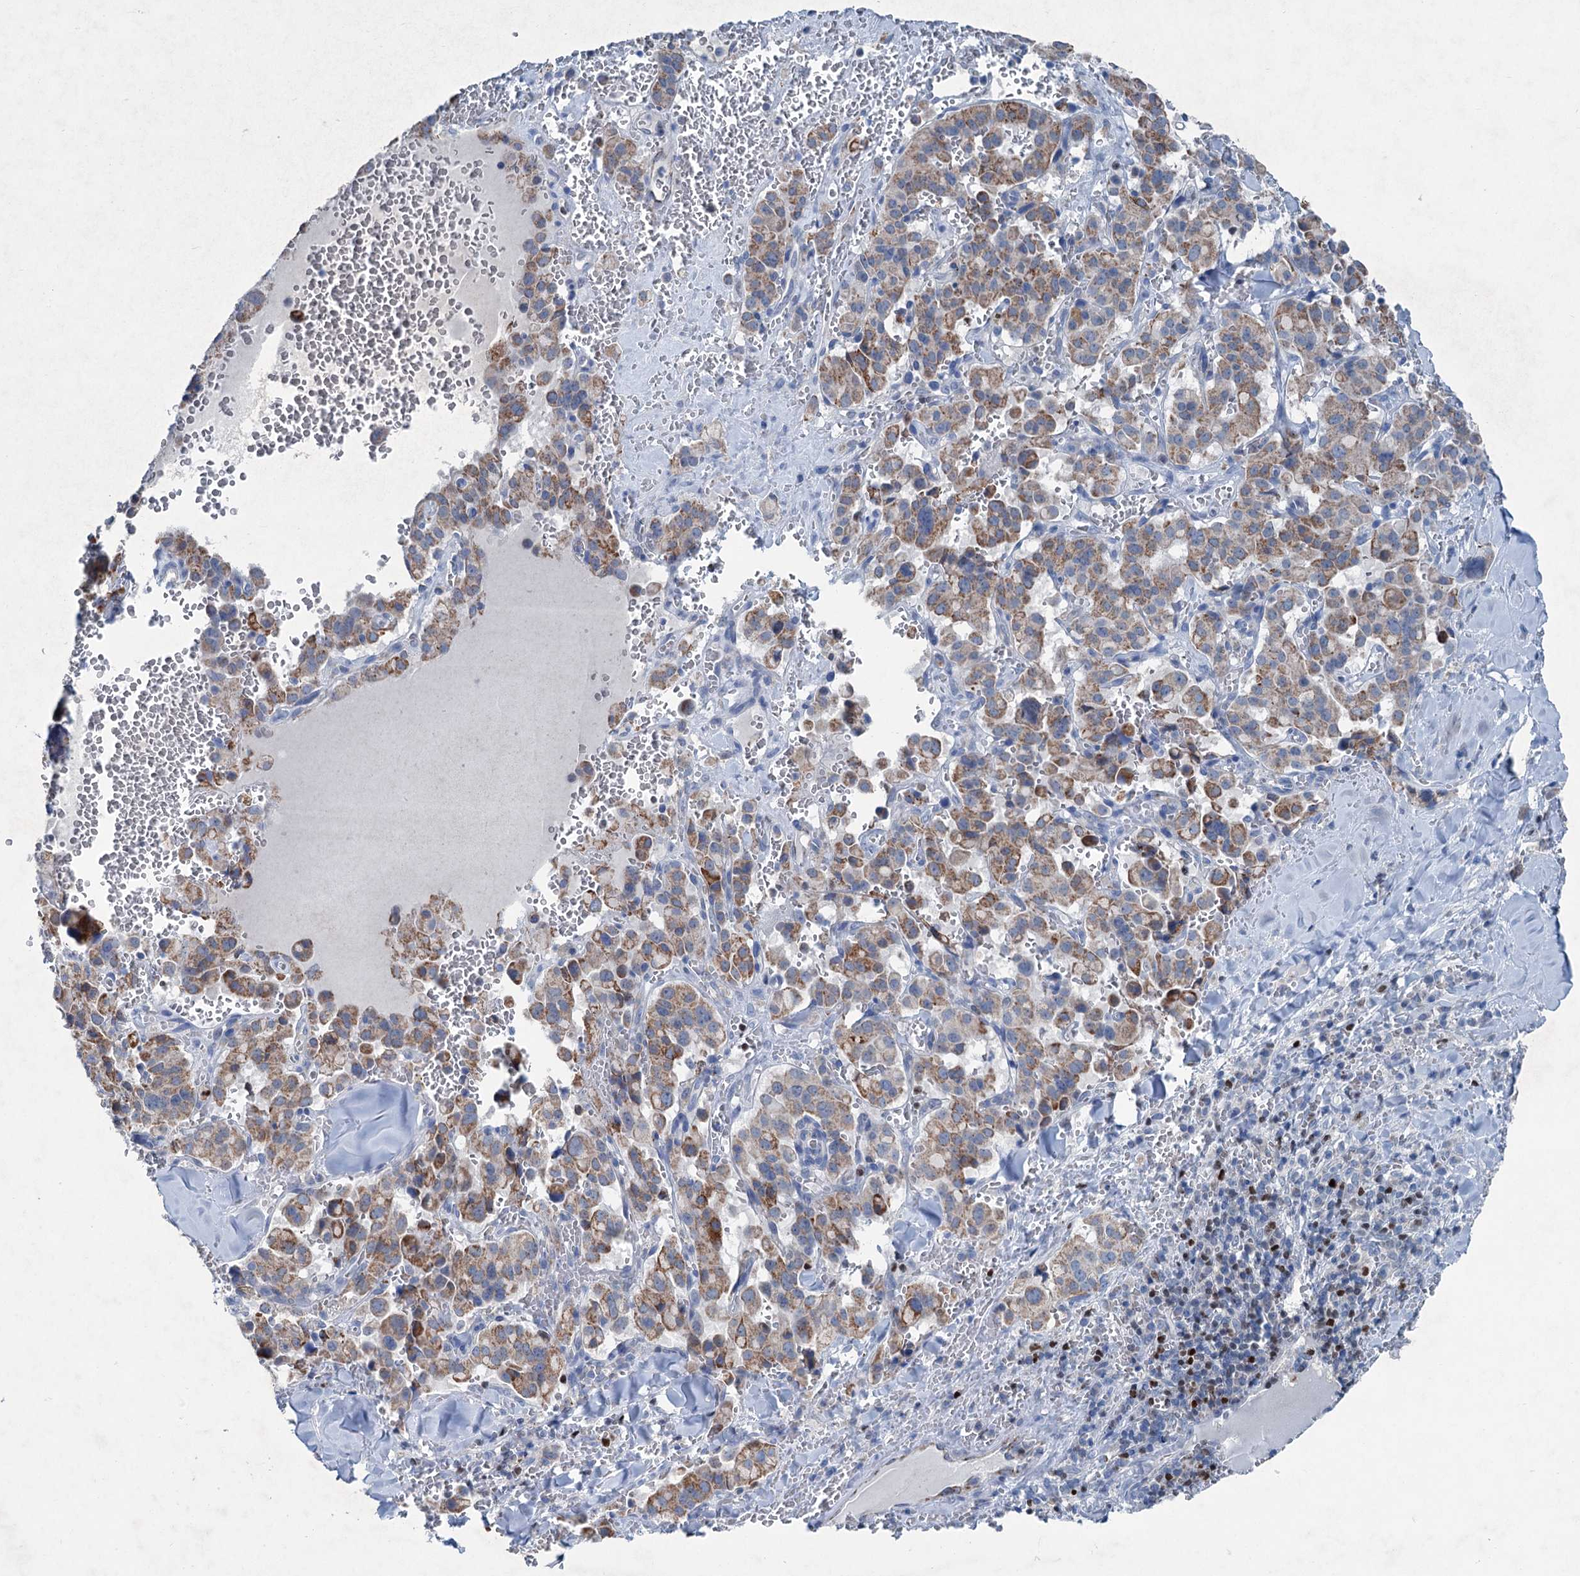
{"staining": {"intensity": "moderate", "quantity": ">75%", "location": "cytoplasmic/membranous"}, "tissue": "pancreatic cancer", "cell_type": "Tumor cells", "image_type": "cancer", "snomed": [{"axis": "morphology", "description": "Adenocarcinoma, NOS"}, {"axis": "topography", "description": "Pancreas"}], "caption": "Protein staining of pancreatic cancer tissue displays moderate cytoplasmic/membranous expression in about >75% of tumor cells. (brown staining indicates protein expression, while blue staining denotes nuclei).", "gene": "ELP4", "patient": {"sex": "male", "age": 65}}